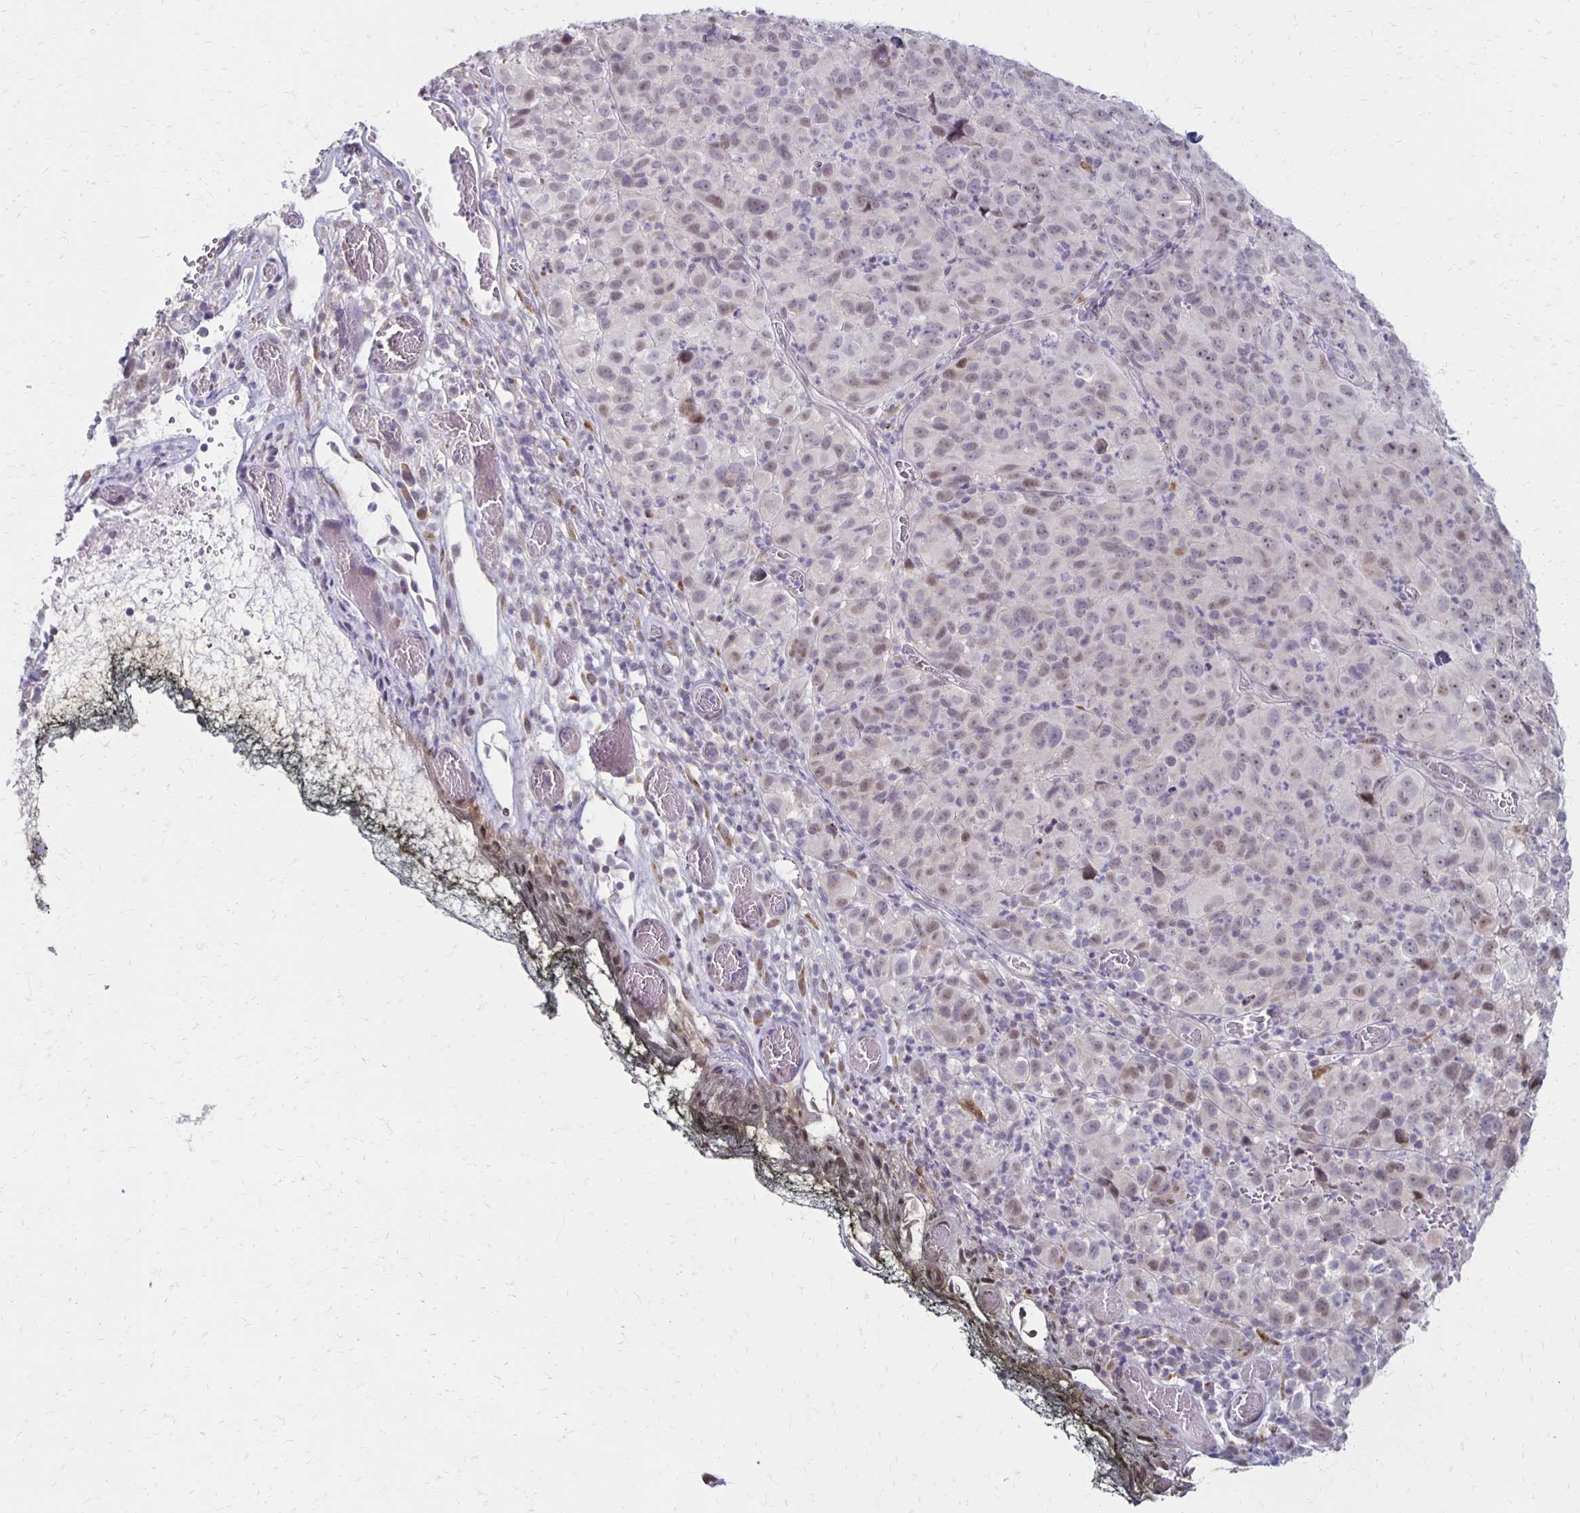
{"staining": {"intensity": "weak", "quantity": "<25%", "location": "nuclear"}, "tissue": "melanoma", "cell_type": "Tumor cells", "image_type": "cancer", "snomed": [{"axis": "morphology", "description": "Malignant melanoma, NOS"}, {"axis": "topography", "description": "Skin"}], "caption": "The image reveals no significant expression in tumor cells of malignant melanoma. (Stains: DAB (3,3'-diaminobenzidine) IHC with hematoxylin counter stain, Microscopy: brightfield microscopy at high magnification).", "gene": "DAGLA", "patient": {"sex": "male", "age": 51}}